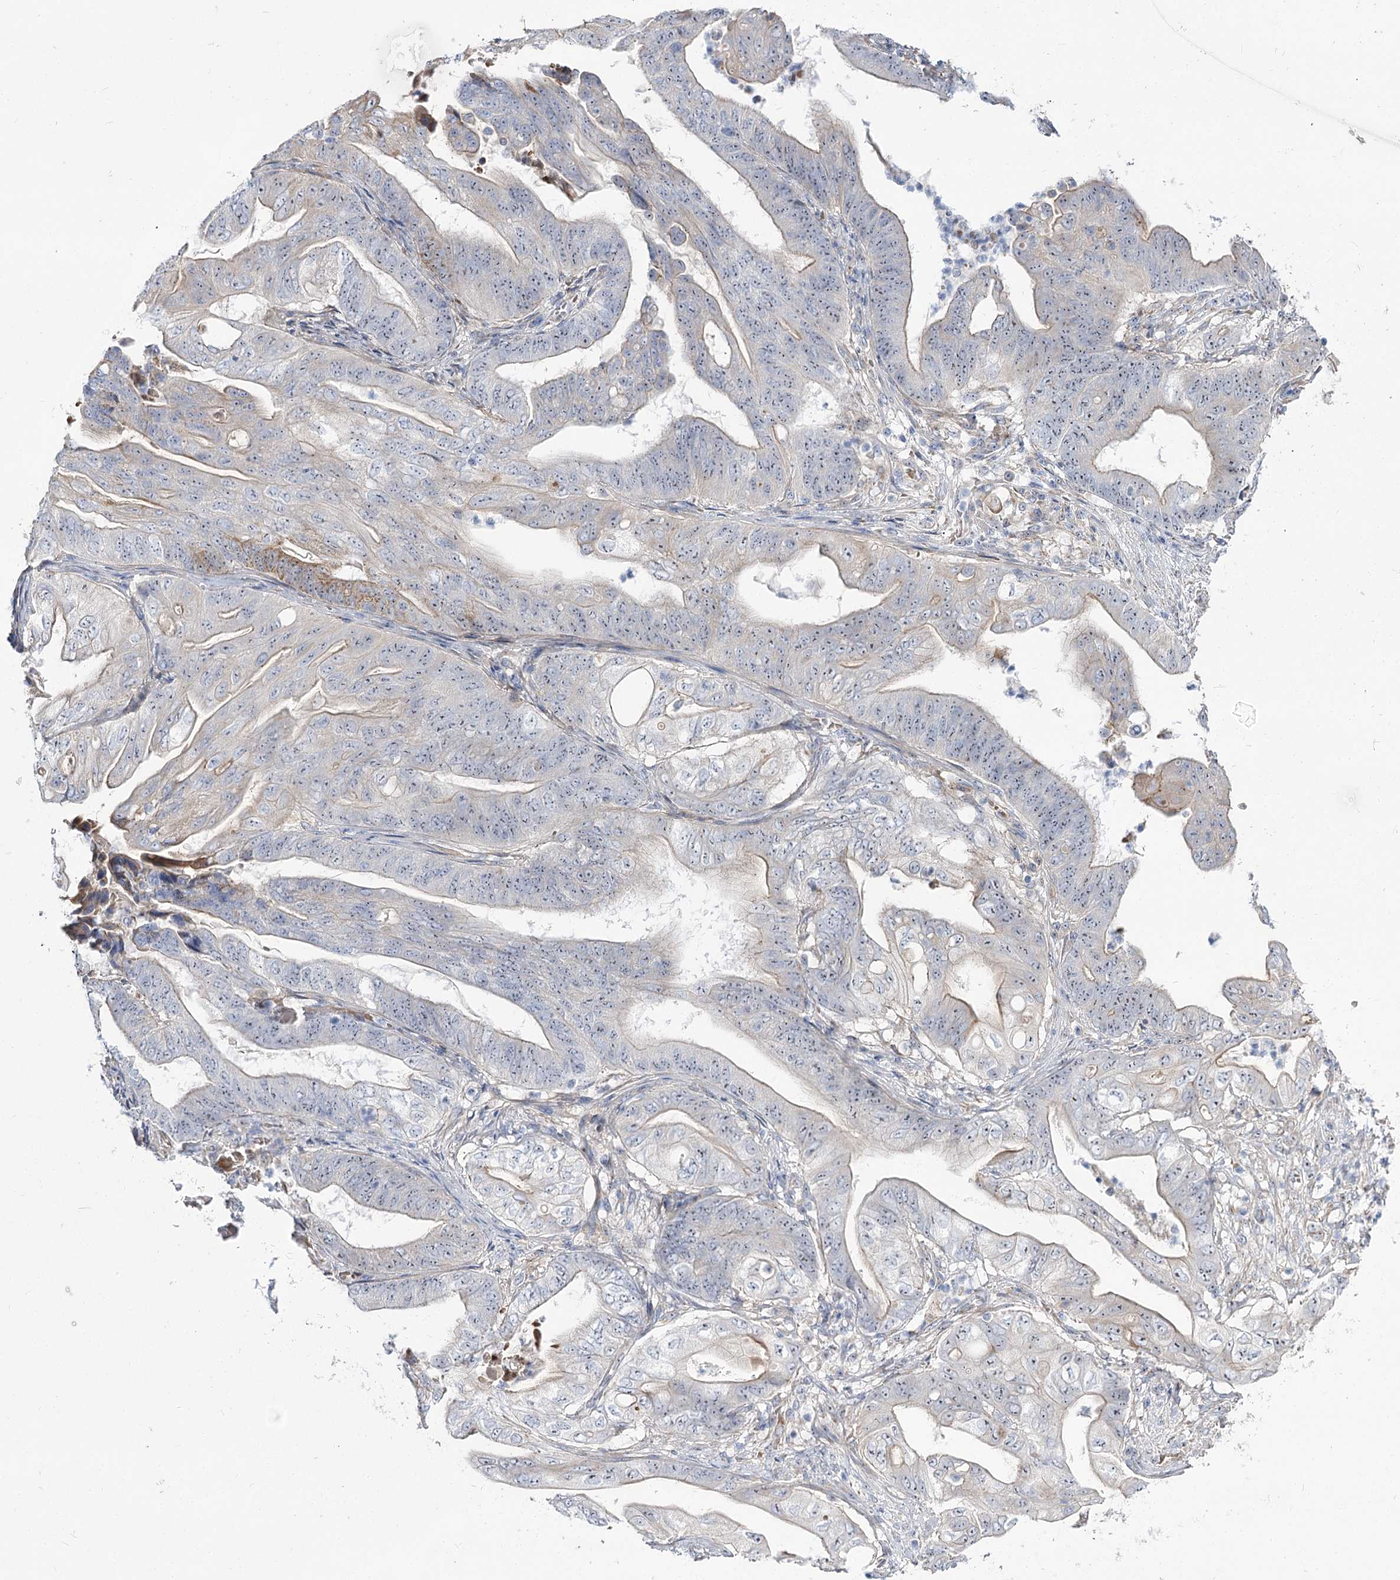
{"staining": {"intensity": "weak", "quantity": "25%-75%", "location": "cytoplasmic/membranous,nuclear"}, "tissue": "stomach cancer", "cell_type": "Tumor cells", "image_type": "cancer", "snomed": [{"axis": "morphology", "description": "Adenocarcinoma, NOS"}, {"axis": "topography", "description": "Stomach"}], "caption": "Protein analysis of stomach cancer (adenocarcinoma) tissue demonstrates weak cytoplasmic/membranous and nuclear expression in about 25%-75% of tumor cells.", "gene": "SUOX", "patient": {"sex": "female", "age": 73}}